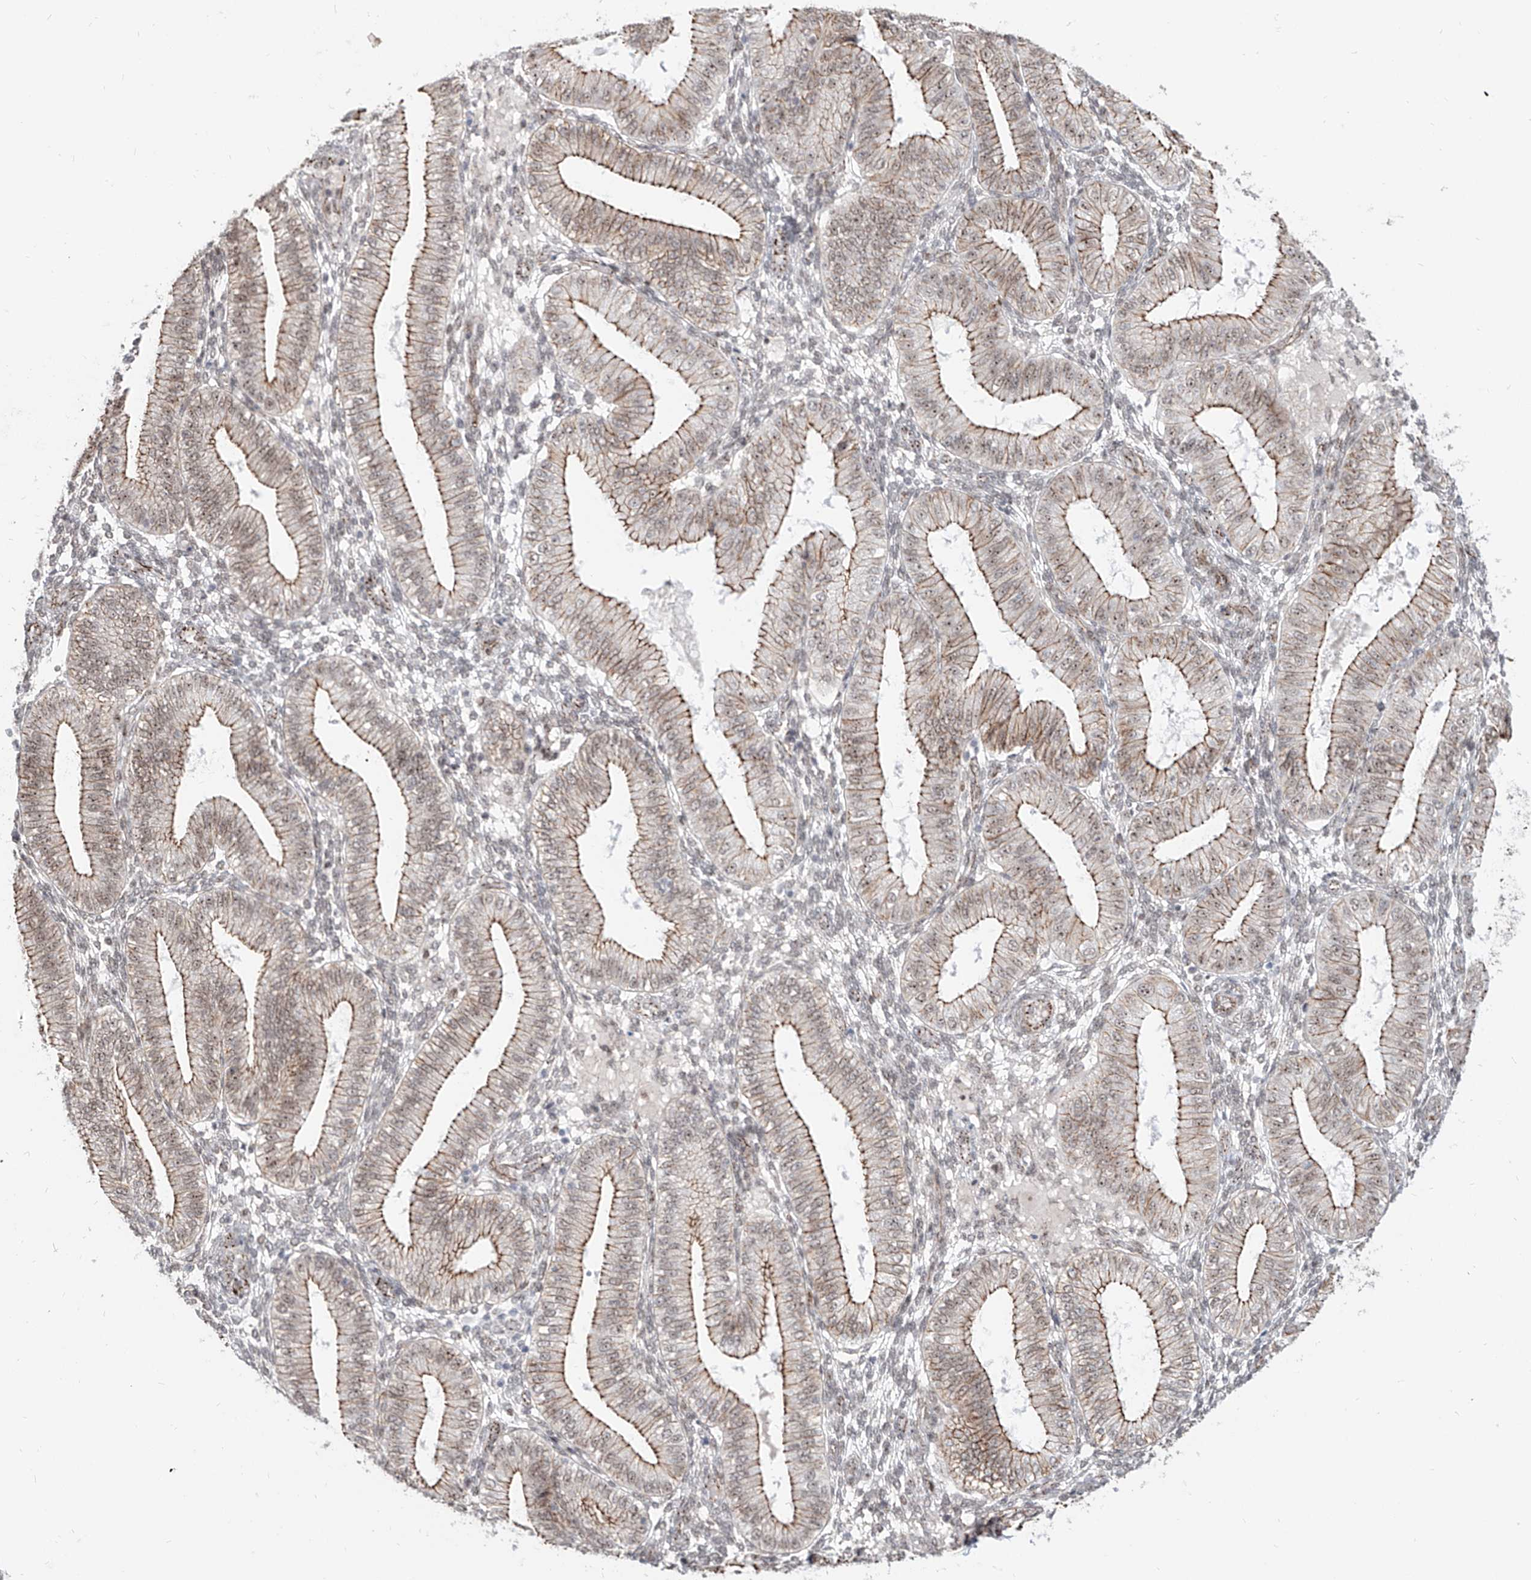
{"staining": {"intensity": "weak", "quantity": "25%-75%", "location": "nuclear"}, "tissue": "endometrium", "cell_type": "Cells in endometrial stroma", "image_type": "normal", "snomed": [{"axis": "morphology", "description": "Normal tissue, NOS"}, {"axis": "topography", "description": "Endometrium"}], "caption": "An image of endometrium stained for a protein shows weak nuclear brown staining in cells in endometrial stroma.", "gene": "ZNF710", "patient": {"sex": "female", "age": 39}}